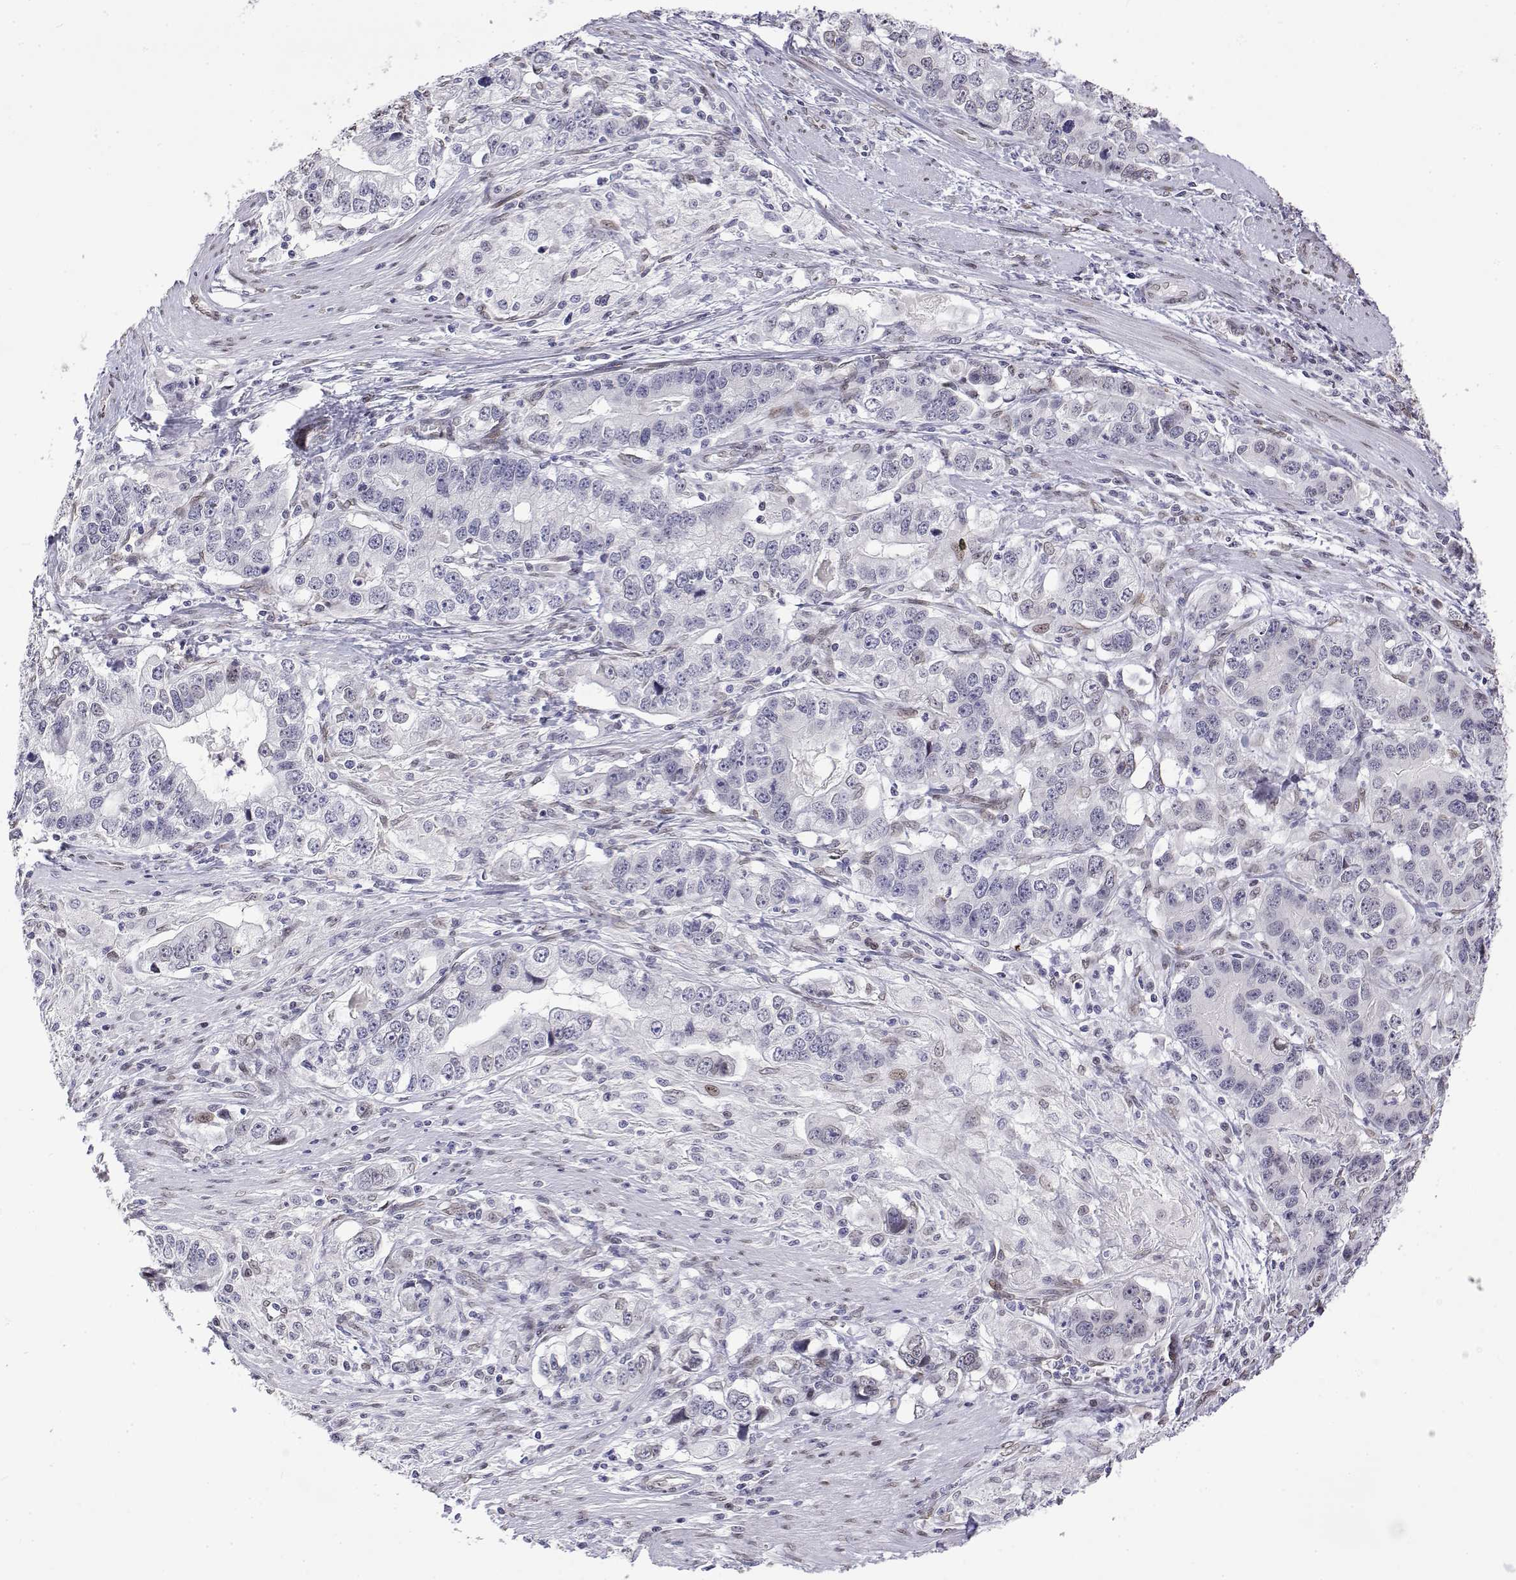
{"staining": {"intensity": "negative", "quantity": "none", "location": "none"}, "tissue": "stomach cancer", "cell_type": "Tumor cells", "image_type": "cancer", "snomed": [{"axis": "morphology", "description": "Adenocarcinoma, NOS"}, {"axis": "topography", "description": "Stomach, lower"}], "caption": "An image of human stomach cancer is negative for staining in tumor cells.", "gene": "ZNF532", "patient": {"sex": "female", "age": 72}}